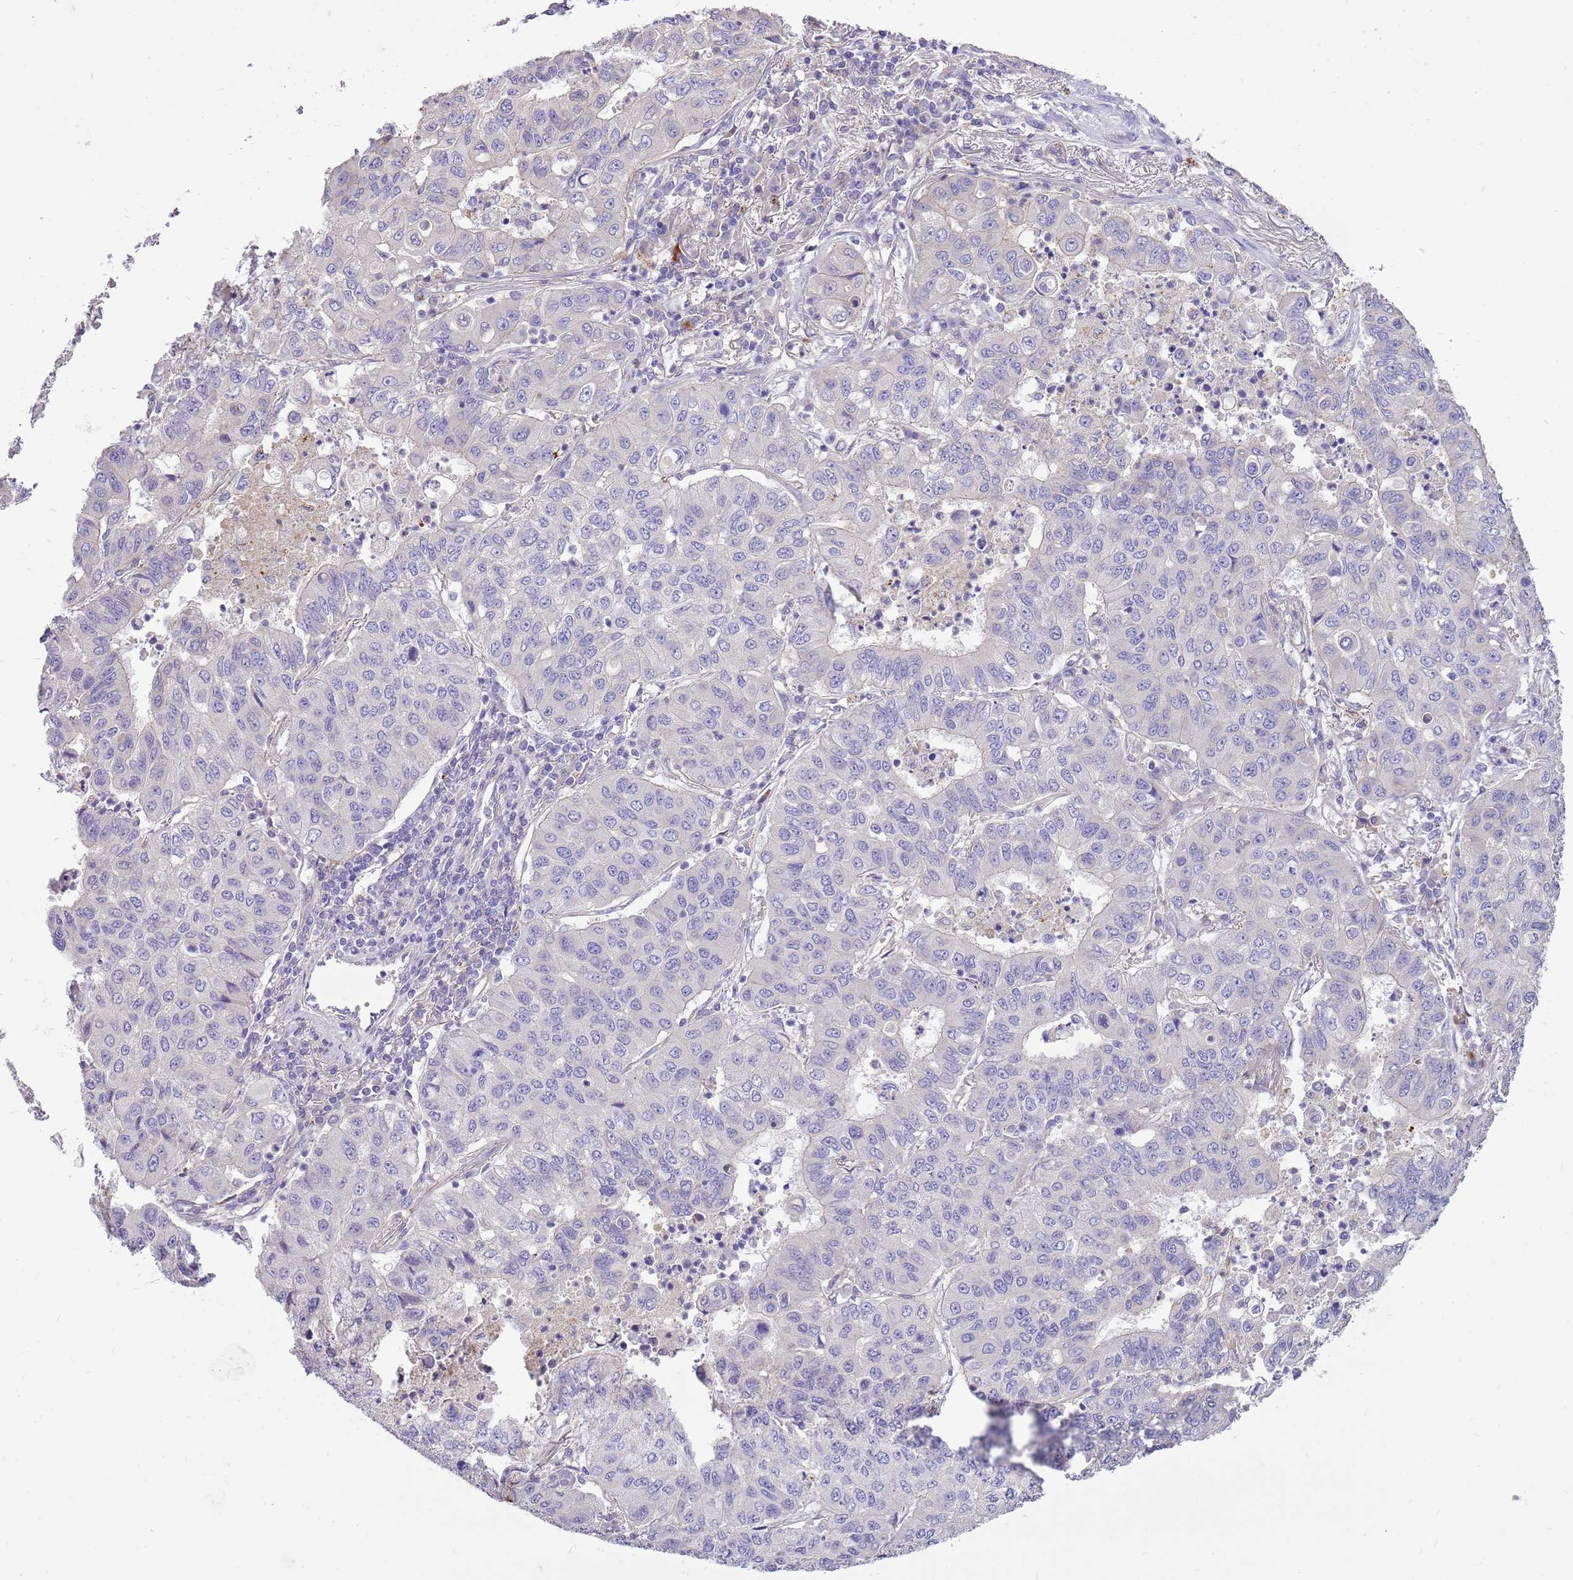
{"staining": {"intensity": "negative", "quantity": "none", "location": "none"}, "tissue": "lung cancer", "cell_type": "Tumor cells", "image_type": "cancer", "snomed": [{"axis": "morphology", "description": "Squamous cell carcinoma, NOS"}, {"axis": "topography", "description": "Lung"}], "caption": "This is an IHC micrograph of lung squamous cell carcinoma. There is no positivity in tumor cells.", "gene": "NTN4", "patient": {"sex": "male", "age": 74}}